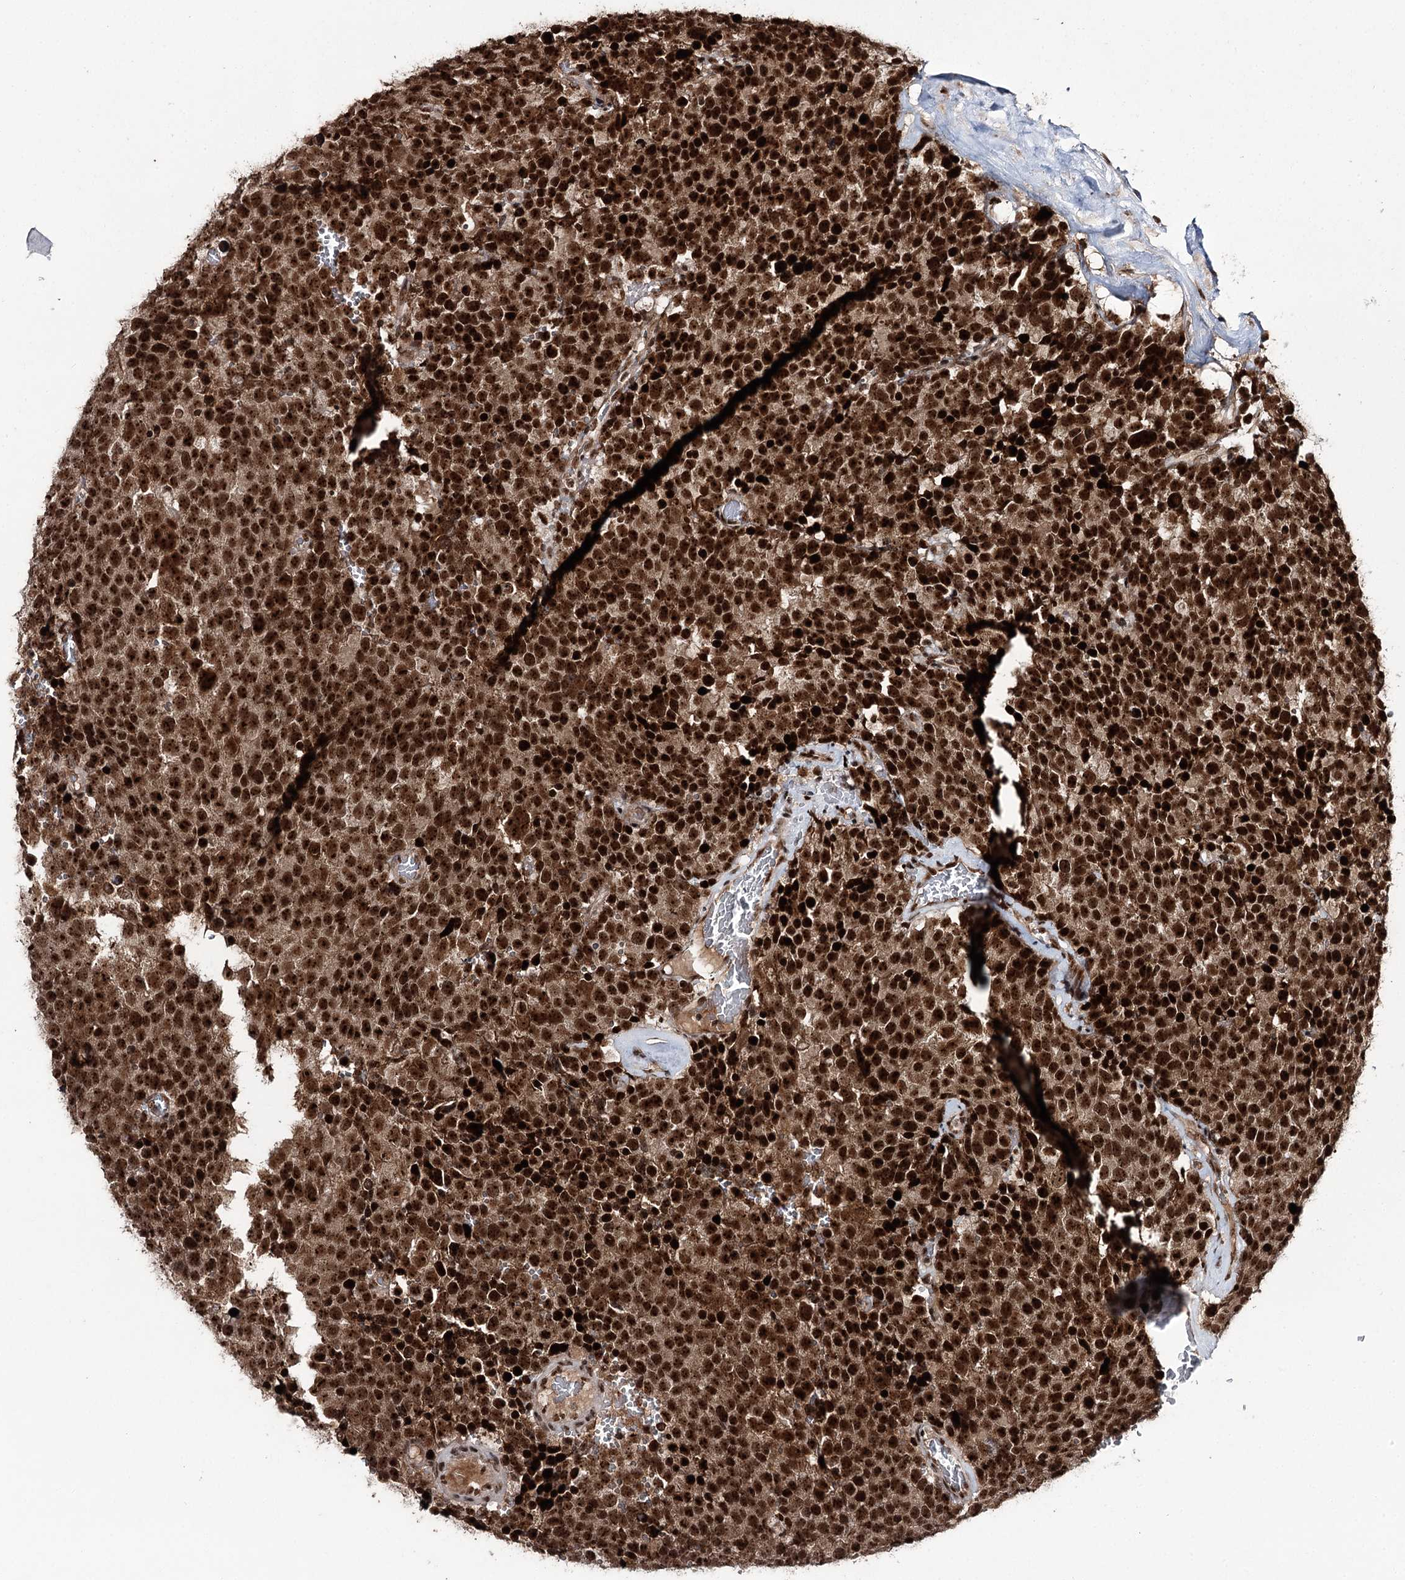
{"staining": {"intensity": "strong", "quantity": ">75%", "location": "nuclear"}, "tissue": "testis cancer", "cell_type": "Tumor cells", "image_type": "cancer", "snomed": [{"axis": "morphology", "description": "Seminoma, NOS"}, {"axis": "topography", "description": "Testis"}], "caption": "Human testis cancer stained with a protein marker displays strong staining in tumor cells.", "gene": "ERCC3", "patient": {"sex": "male", "age": 71}}